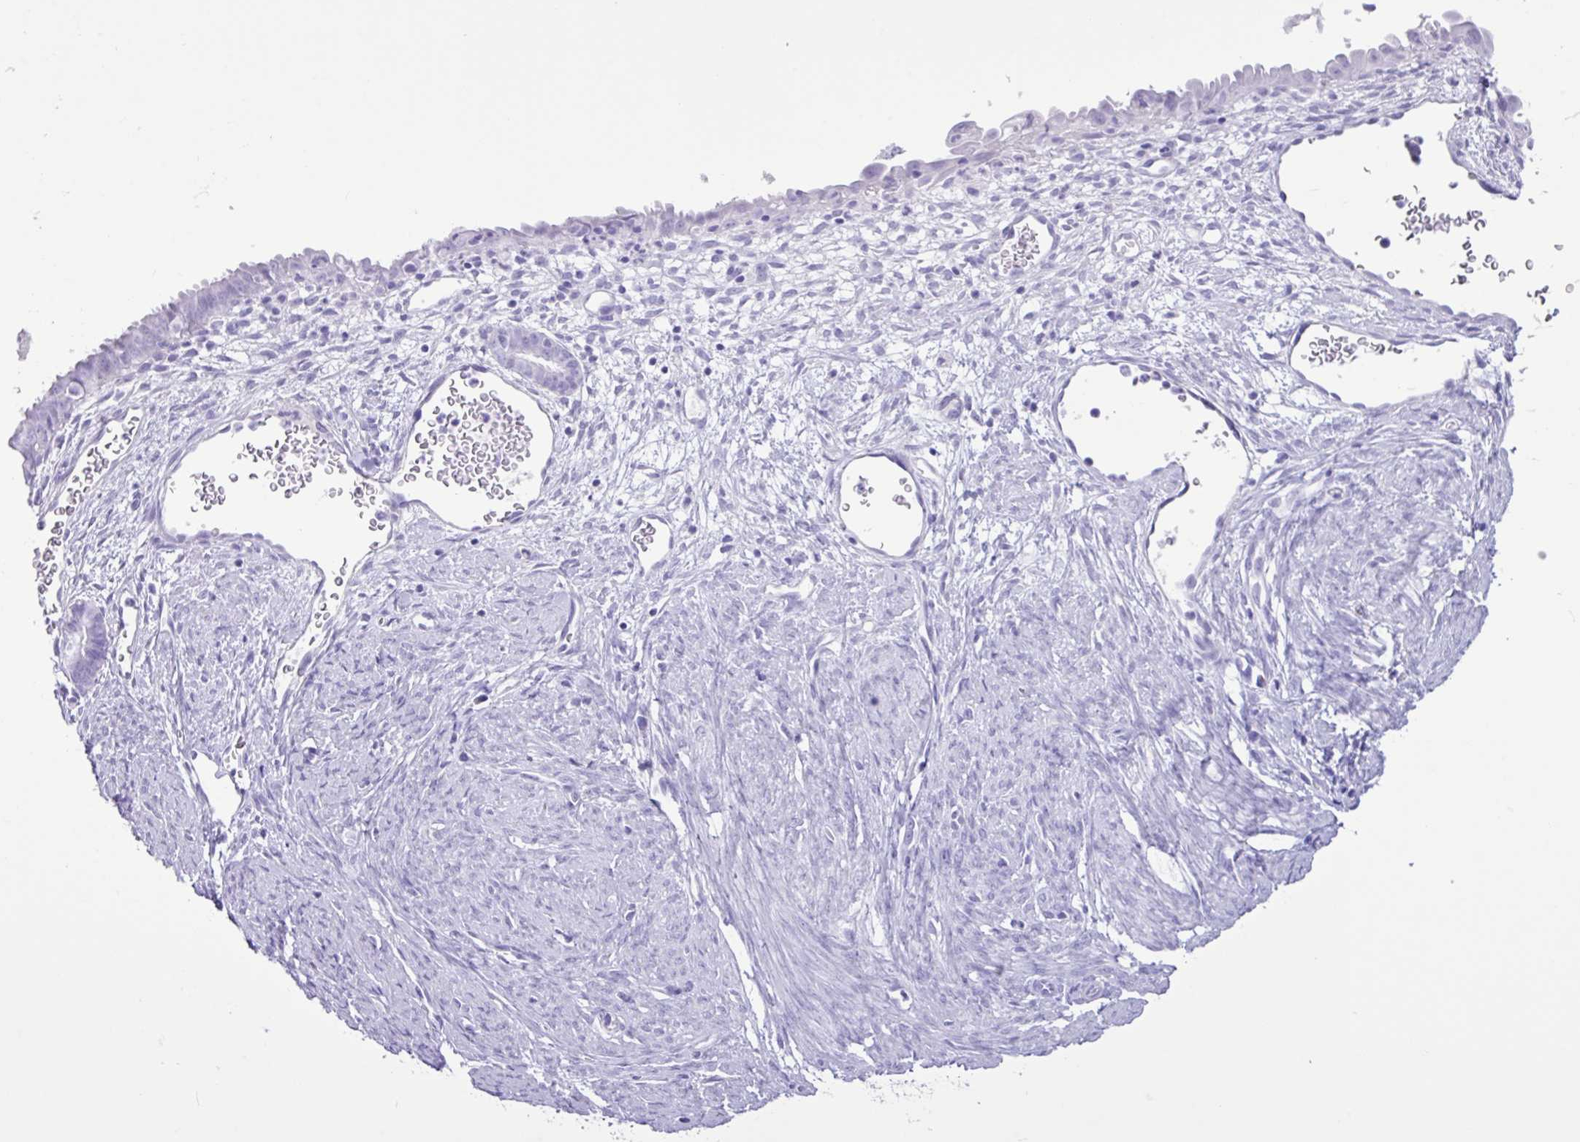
{"staining": {"intensity": "negative", "quantity": "none", "location": "none"}, "tissue": "endometrial cancer", "cell_type": "Tumor cells", "image_type": "cancer", "snomed": [{"axis": "morphology", "description": "Adenocarcinoma, NOS"}, {"axis": "topography", "description": "Endometrium"}], "caption": "The micrograph demonstrates no significant positivity in tumor cells of endometrial cancer (adenocarcinoma).", "gene": "CKMT2", "patient": {"sex": "female", "age": 51}}